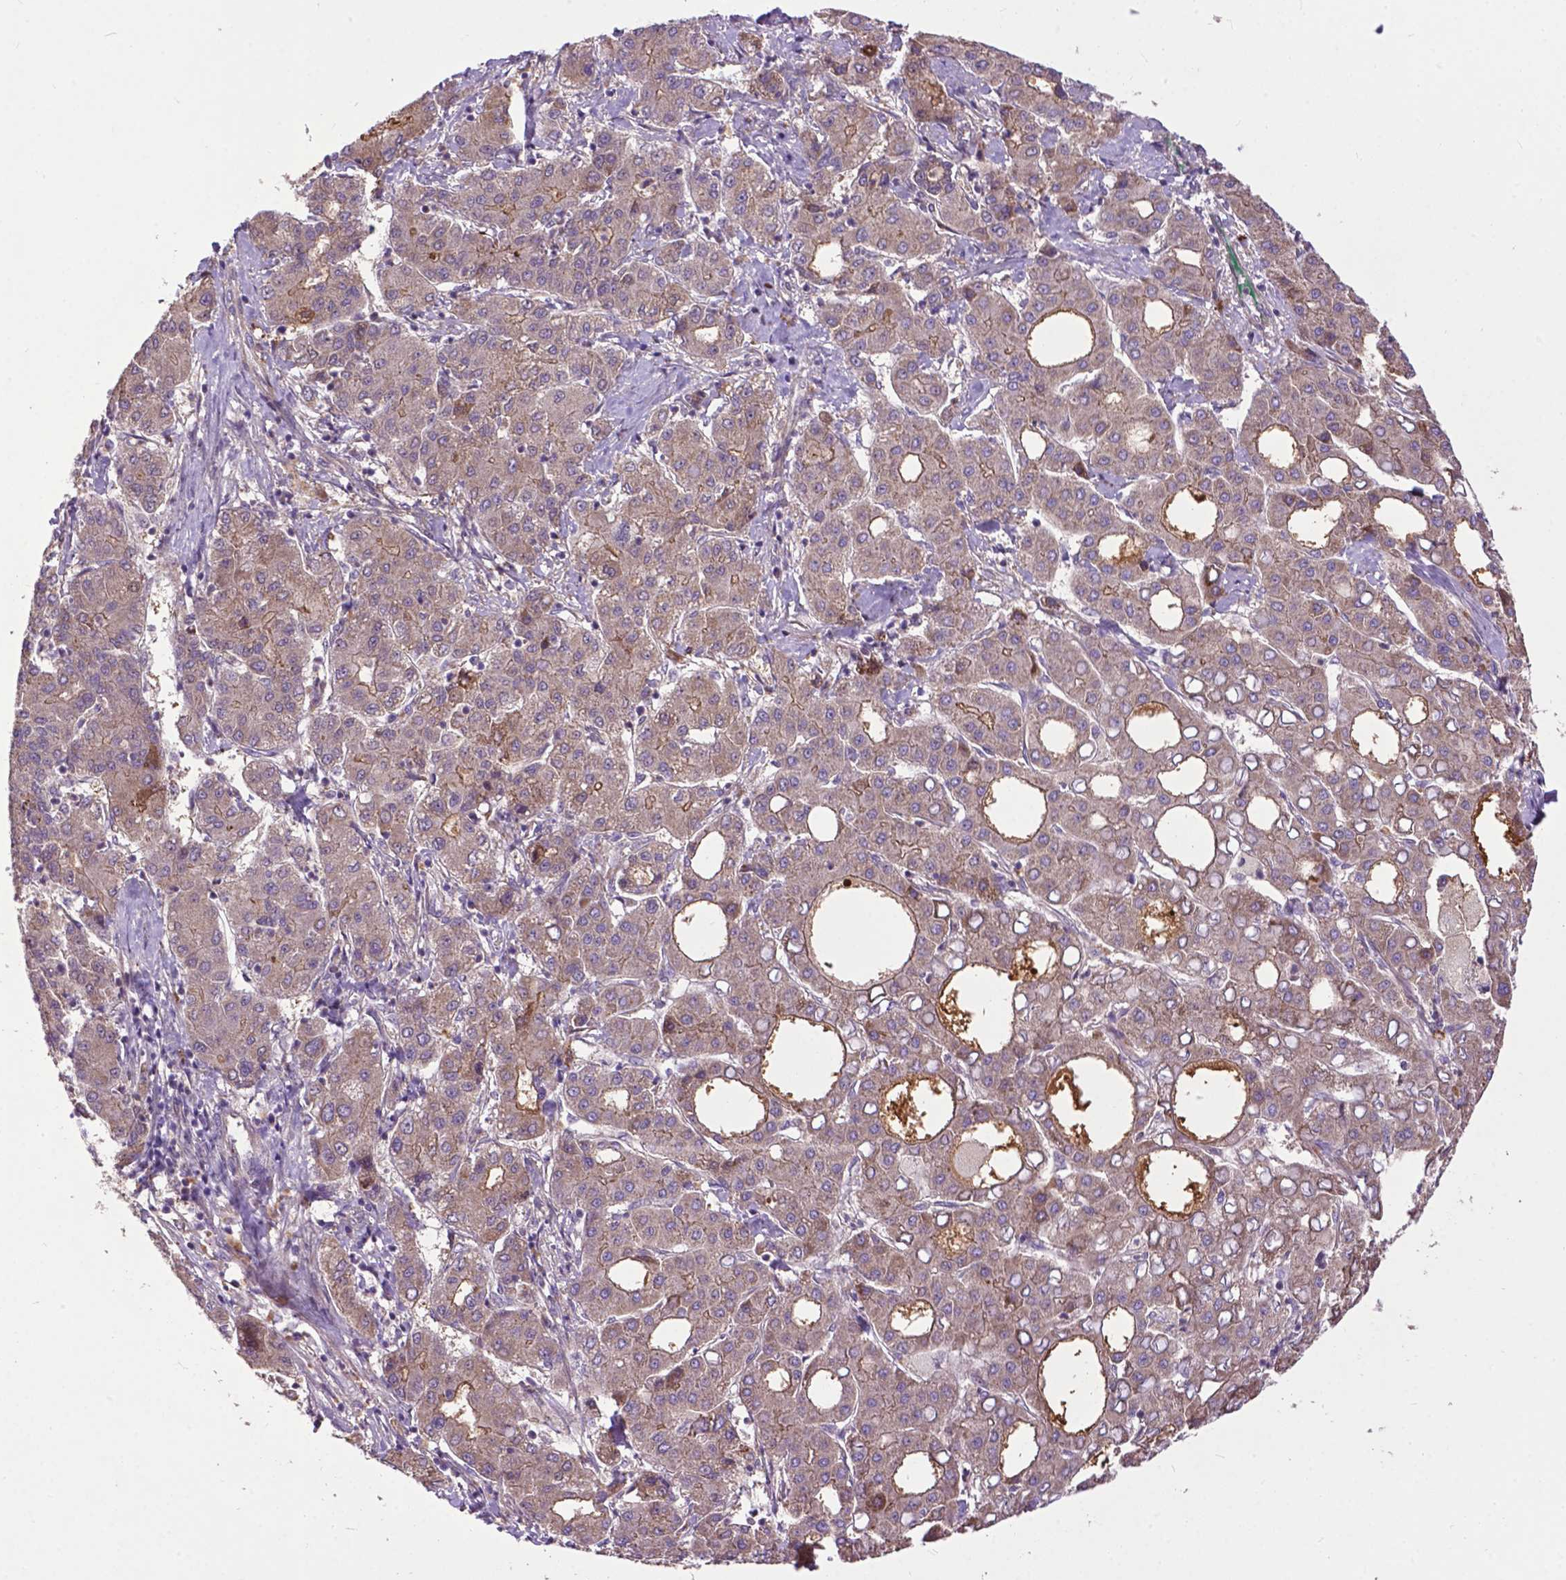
{"staining": {"intensity": "moderate", "quantity": "<25%", "location": "cytoplasmic/membranous"}, "tissue": "liver cancer", "cell_type": "Tumor cells", "image_type": "cancer", "snomed": [{"axis": "morphology", "description": "Carcinoma, Hepatocellular, NOS"}, {"axis": "topography", "description": "Liver"}], "caption": "Immunohistochemistry (IHC) micrograph of neoplastic tissue: hepatocellular carcinoma (liver) stained using IHC demonstrates low levels of moderate protein expression localized specifically in the cytoplasmic/membranous of tumor cells, appearing as a cytoplasmic/membranous brown color.", "gene": "PARP3", "patient": {"sex": "male", "age": 65}}